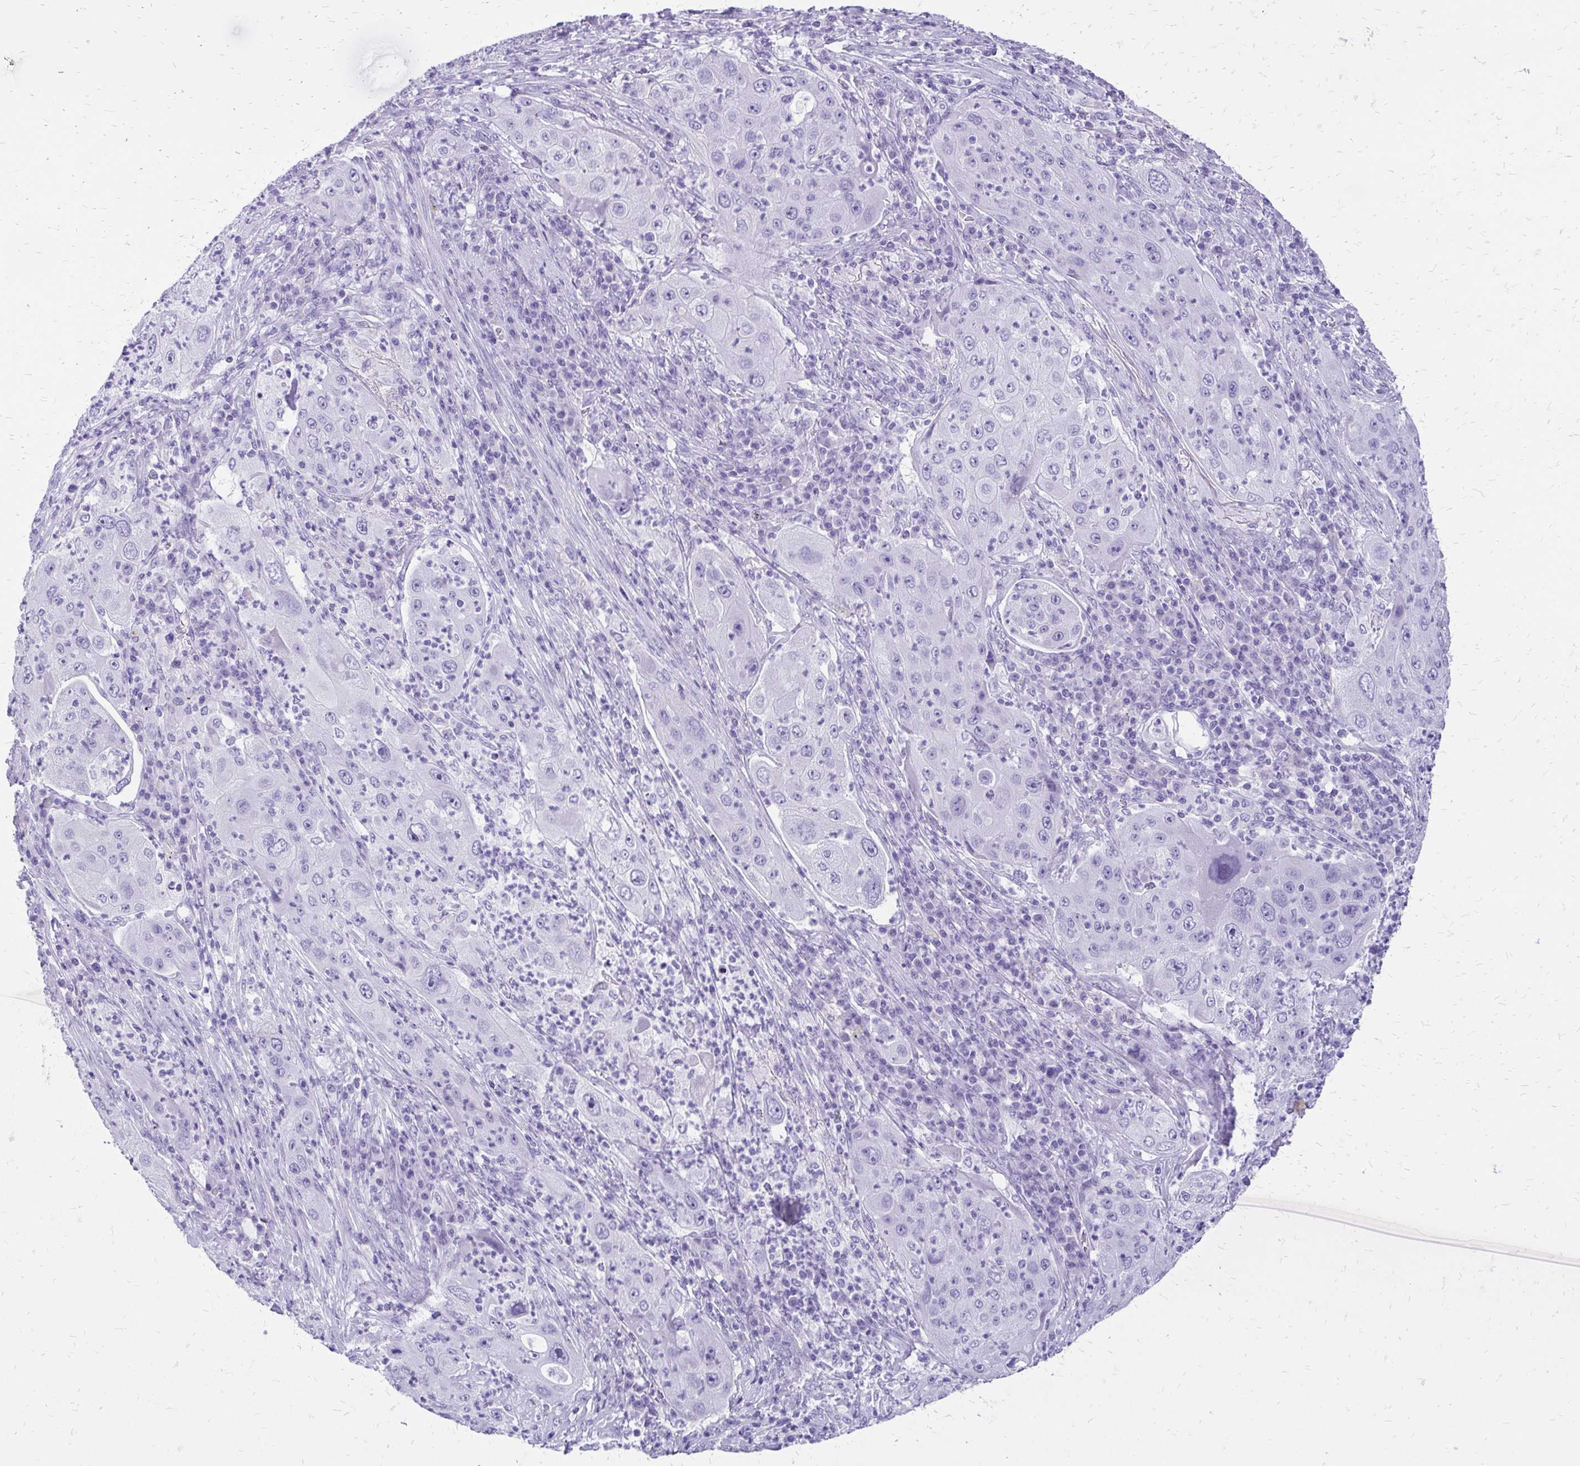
{"staining": {"intensity": "negative", "quantity": "none", "location": "none"}, "tissue": "lung cancer", "cell_type": "Tumor cells", "image_type": "cancer", "snomed": [{"axis": "morphology", "description": "Squamous cell carcinoma, NOS"}, {"axis": "topography", "description": "Lung"}], "caption": "DAB (3,3'-diaminobenzidine) immunohistochemical staining of human lung cancer (squamous cell carcinoma) reveals no significant staining in tumor cells.", "gene": "SLC32A1", "patient": {"sex": "female", "age": 59}}